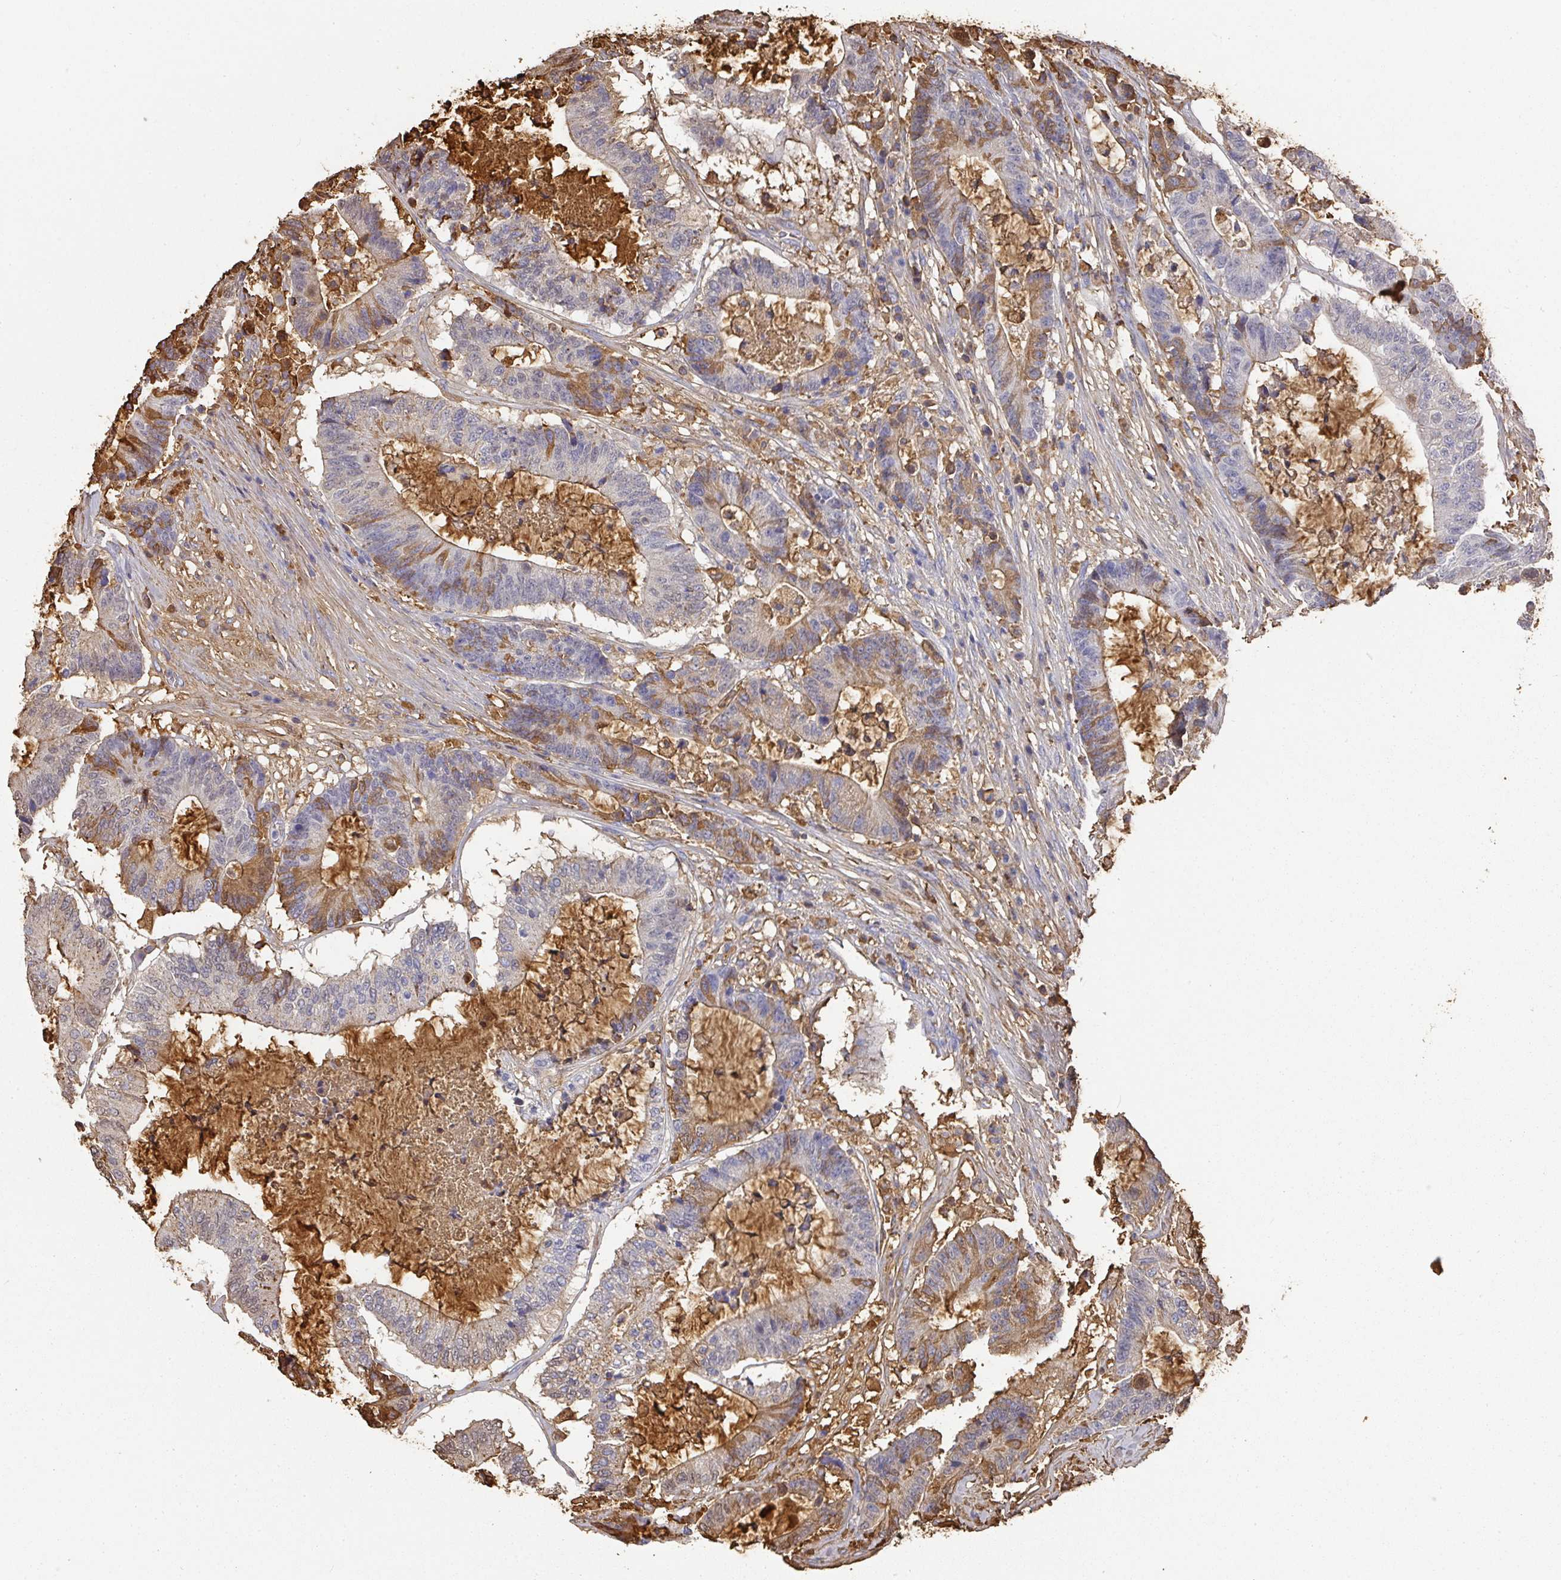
{"staining": {"intensity": "moderate", "quantity": "<25%", "location": "cytoplasmic/membranous"}, "tissue": "colorectal cancer", "cell_type": "Tumor cells", "image_type": "cancer", "snomed": [{"axis": "morphology", "description": "Adenocarcinoma, NOS"}, {"axis": "topography", "description": "Colon"}], "caption": "An IHC image of neoplastic tissue is shown. Protein staining in brown shows moderate cytoplasmic/membranous positivity in colorectal cancer within tumor cells. The protein of interest is shown in brown color, while the nuclei are stained blue.", "gene": "ALB", "patient": {"sex": "female", "age": 84}}